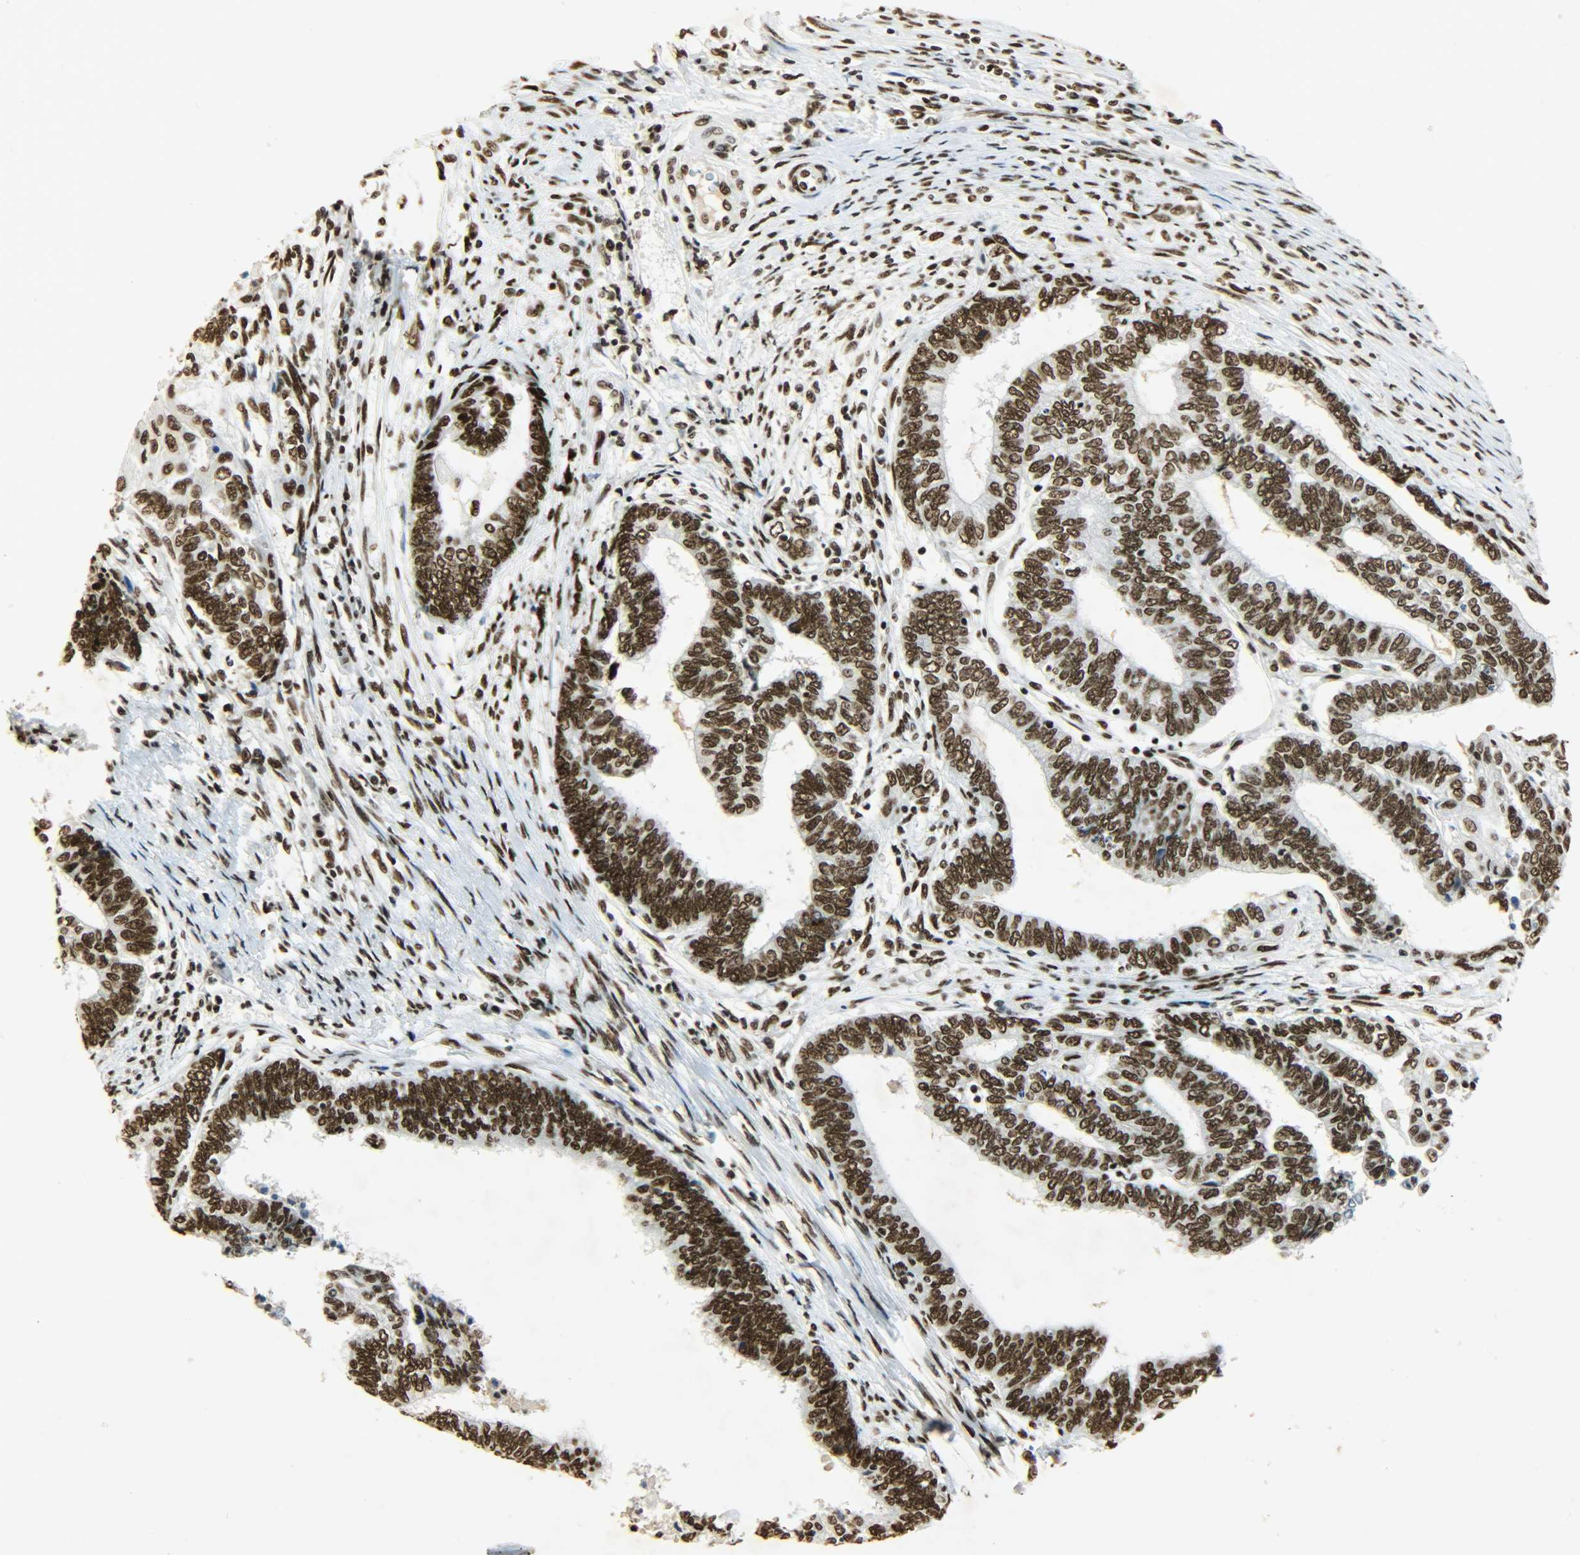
{"staining": {"intensity": "strong", "quantity": ">75%", "location": "nuclear"}, "tissue": "endometrial cancer", "cell_type": "Tumor cells", "image_type": "cancer", "snomed": [{"axis": "morphology", "description": "Adenocarcinoma, NOS"}, {"axis": "topography", "description": "Uterus"}, {"axis": "topography", "description": "Endometrium"}], "caption": "A brown stain highlights strong nuclear expression of a protein in endometrial cancer tumor cells.", "gene": "KHDRBS1", "patient": {"sex": "female", "age": 70}}